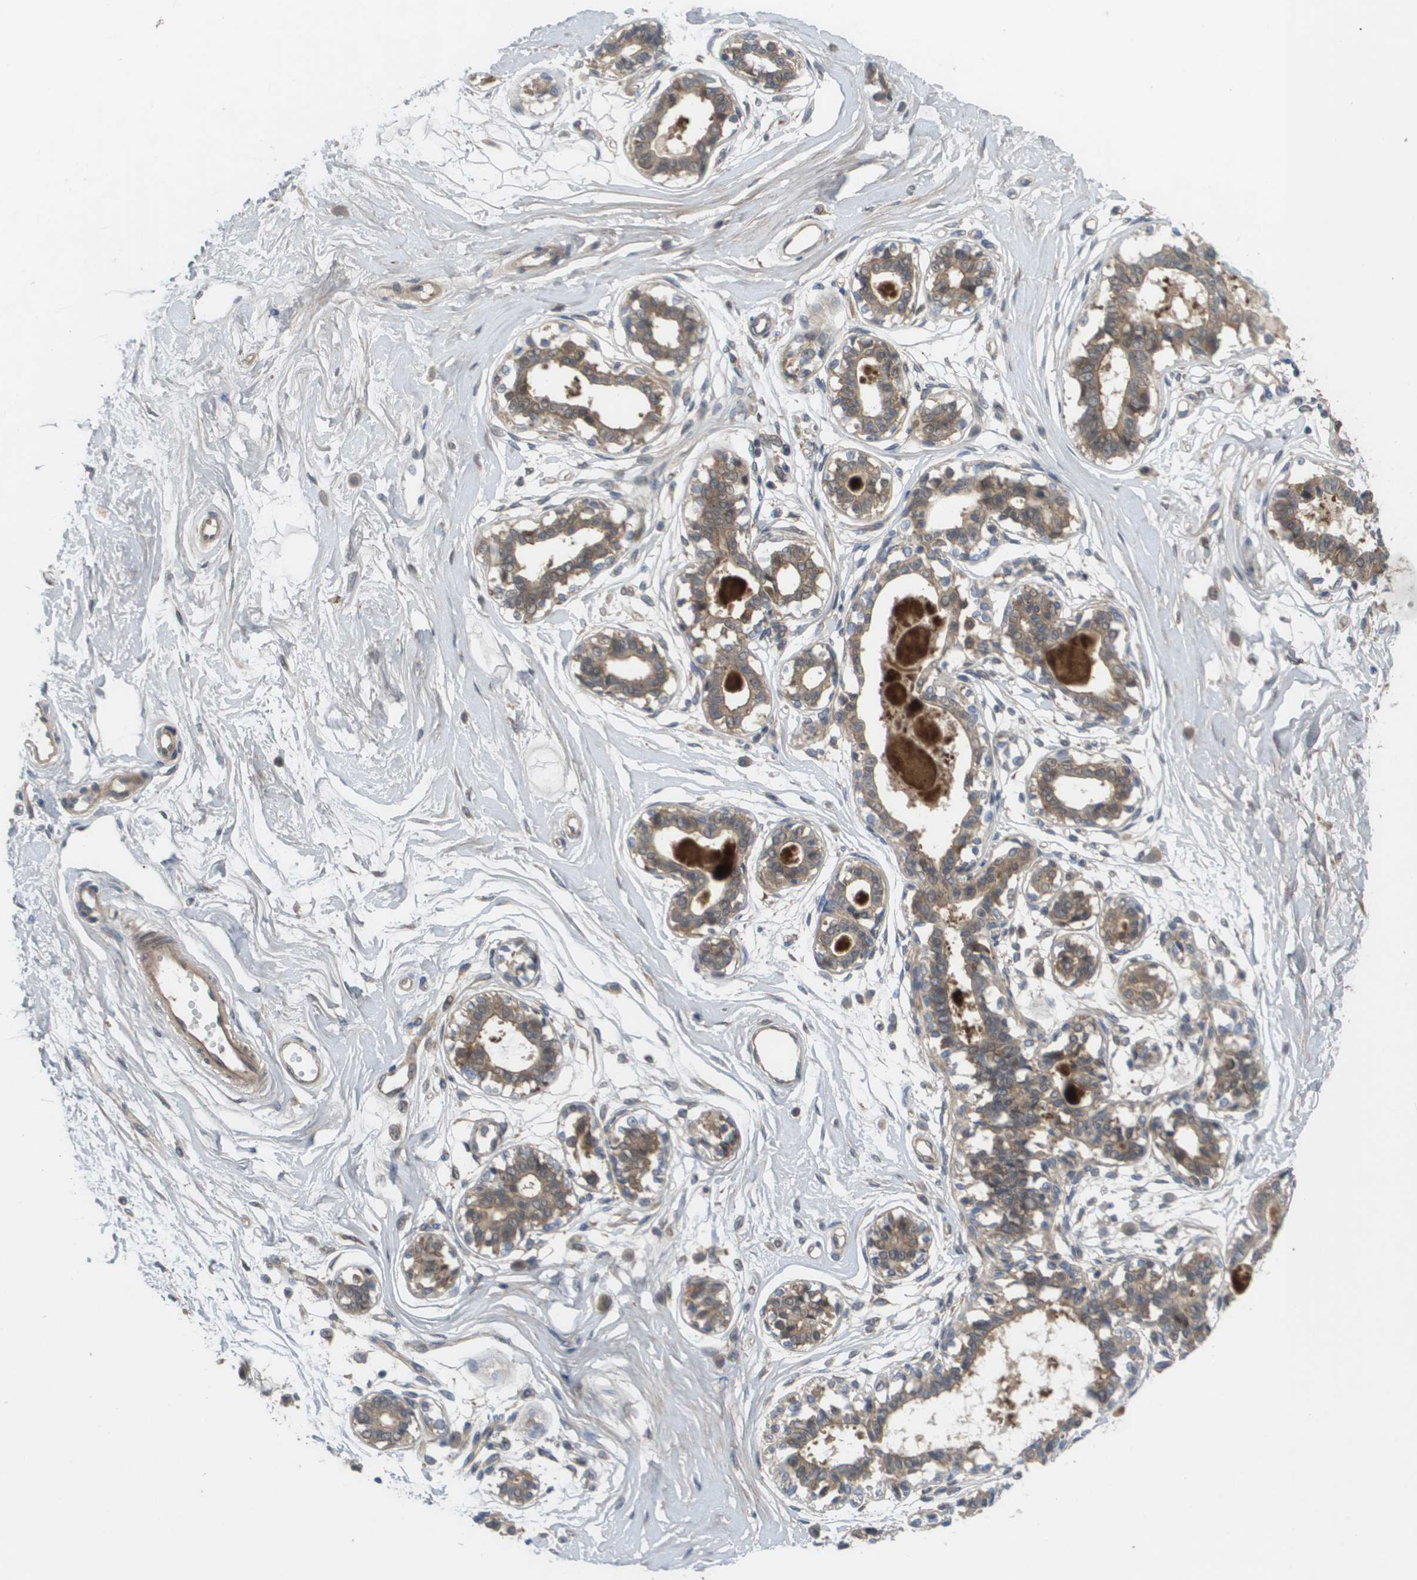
{"staining": {"intensity": "negative", "quantity": "none", "location": "none"}, "tissue": "breast", "cell_type": "Adipocytes", "image_type": "normal", "snomed": [{"axis": "morphology", "description": "Normal tissue, NOS"}, {"axis": "topography", "description": "Breast"}], "caption": "DAB (3,3'-diaminobenzidine) immunohistochemical staining of unremarkable breast exhibits no significant staining in adipocytes. (IHC, brightfield microscopy, high magnification).", "gene": "CTPS2", "patient": {"sex": "female", "age": 45}}